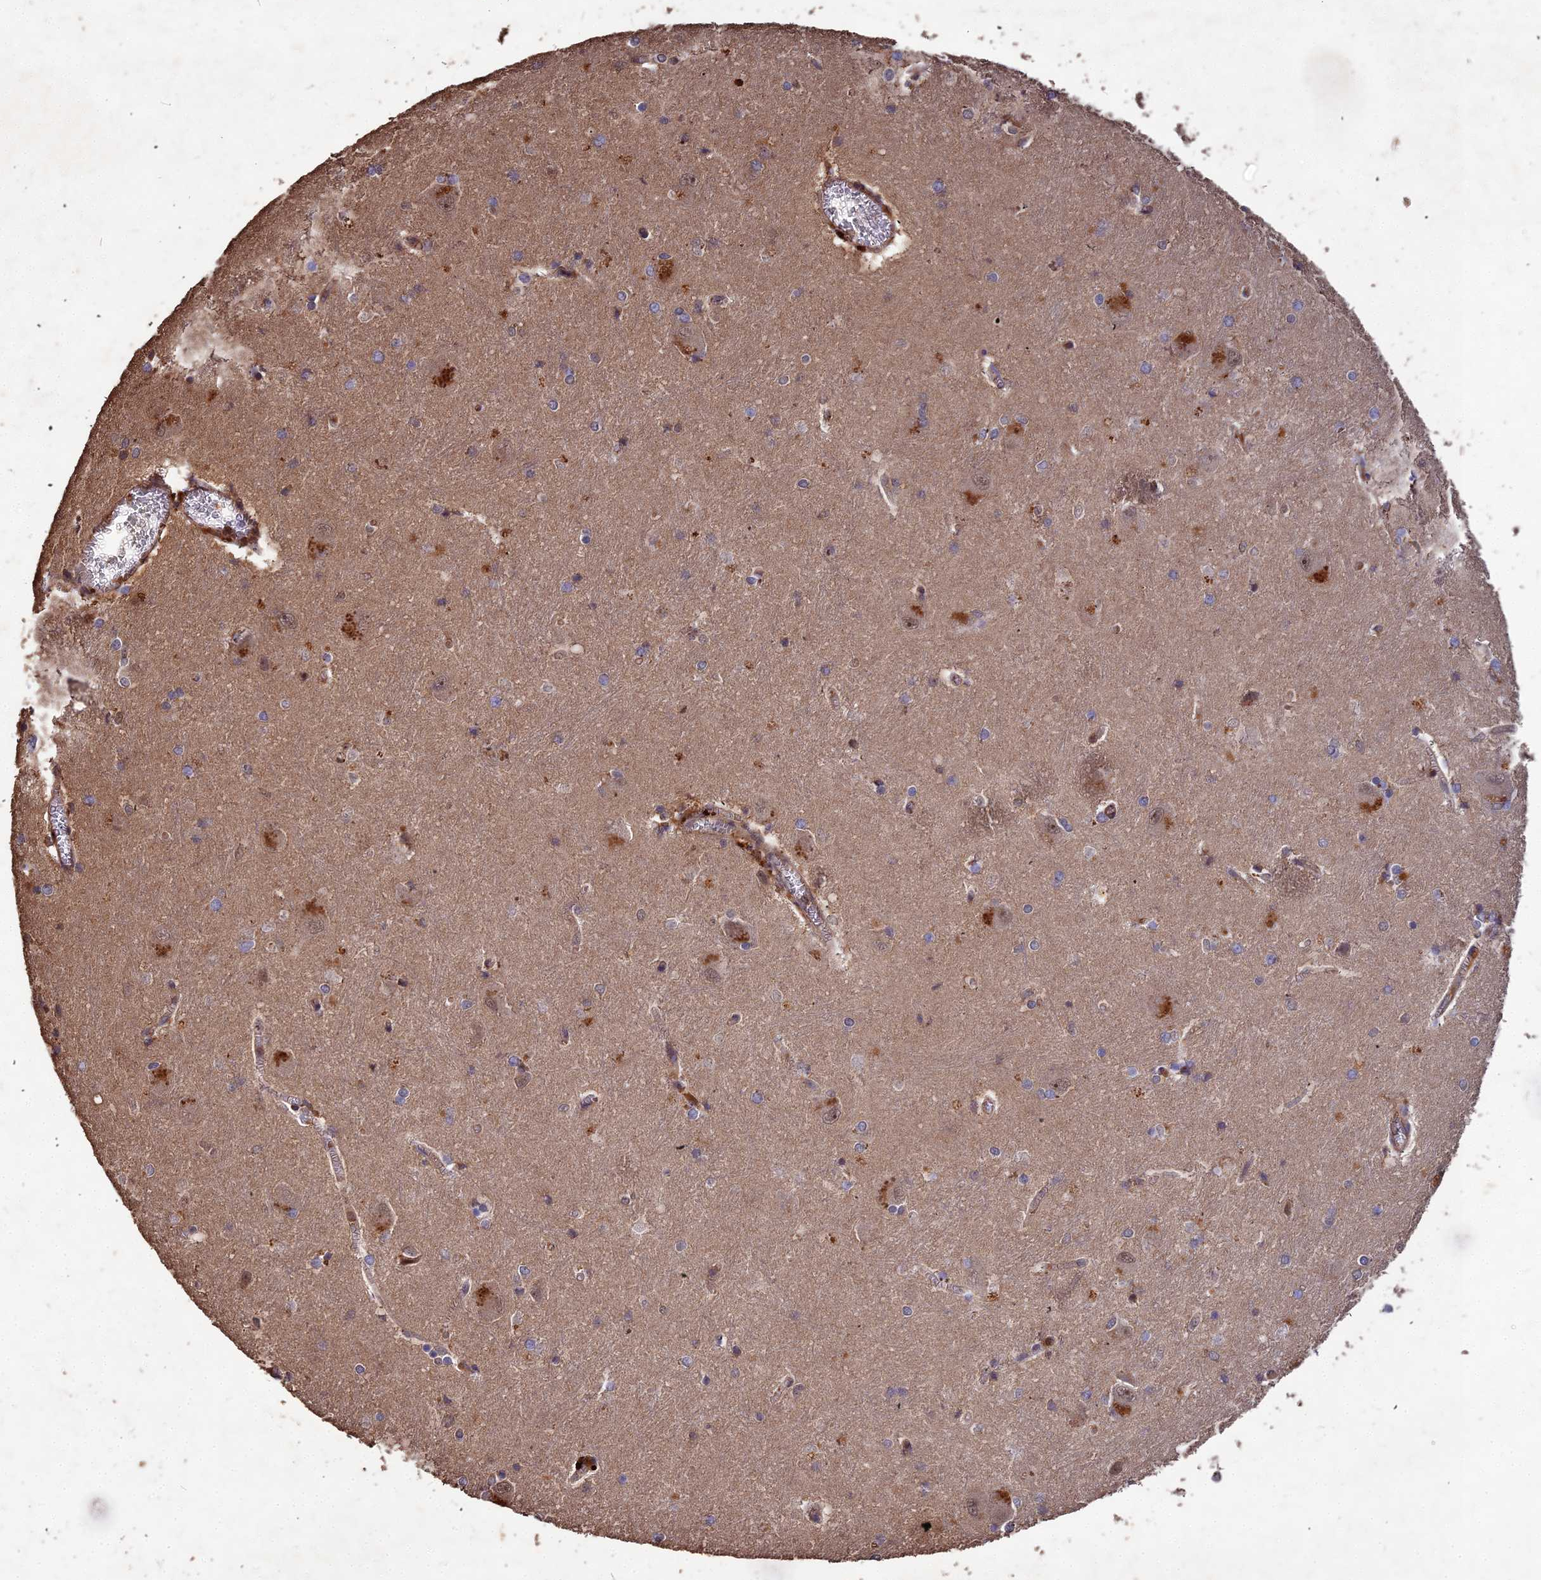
{"staining": {"intensity": "strong", "quantity": "<25%", "location": "cytoplasmic/membranous"}, "tissue": "caudate", "cell_type": "Glial cells", "image_type": "normal", "snomed": [{"axis": "morphology", "description": "Normal tissue, NOS"}, {"axis": "topography", "description": "Lateral ventricle wall"}], "caption": "Glial cells show medium levels of strong cytoplasmic/membranous expression in approximately <25% of cells in benign caudate.", "gene": "SYMPK", "patient": {"sex": "male", "age": 37}}